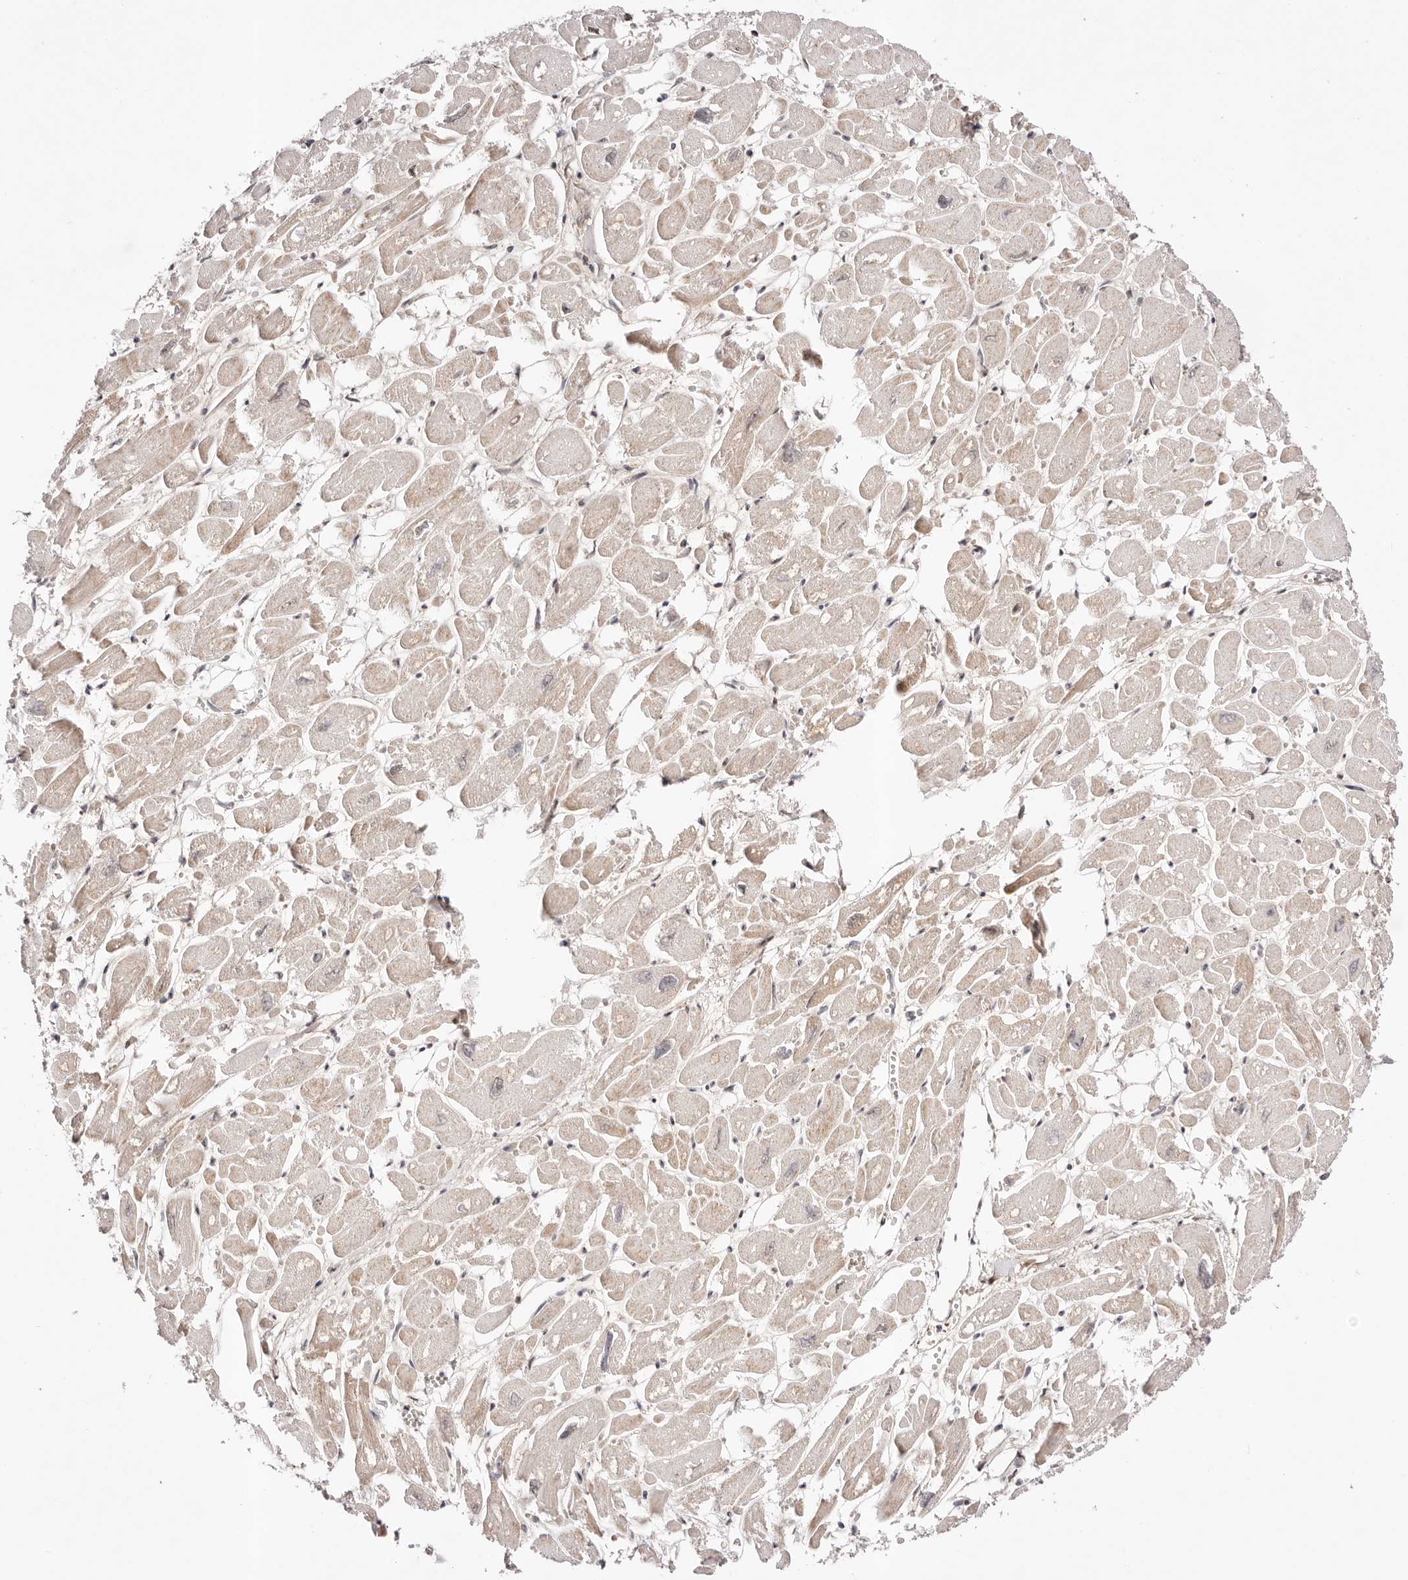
{"staining": {"intensity": "weak", "quantity": "<25%", "location": "cytoplasmic/membranous"}, "tissue": "heart muscle", "cell_type": "Cardiomyocytes", "image_type": "normal", "snomed": [{"axis": "morphology", "description": "Normal tissue, NOS"}, {"axis": "topography", "description": "Heart"}], "caption": "Protein analysis of benign heart muscle displays no significant staining in cardiomyocytes. (DAB immunohistochemistry (IHC) with hematoxylin counter stain).", "gene": "WRN", "patient": {"sex": "male", "age": 54}}